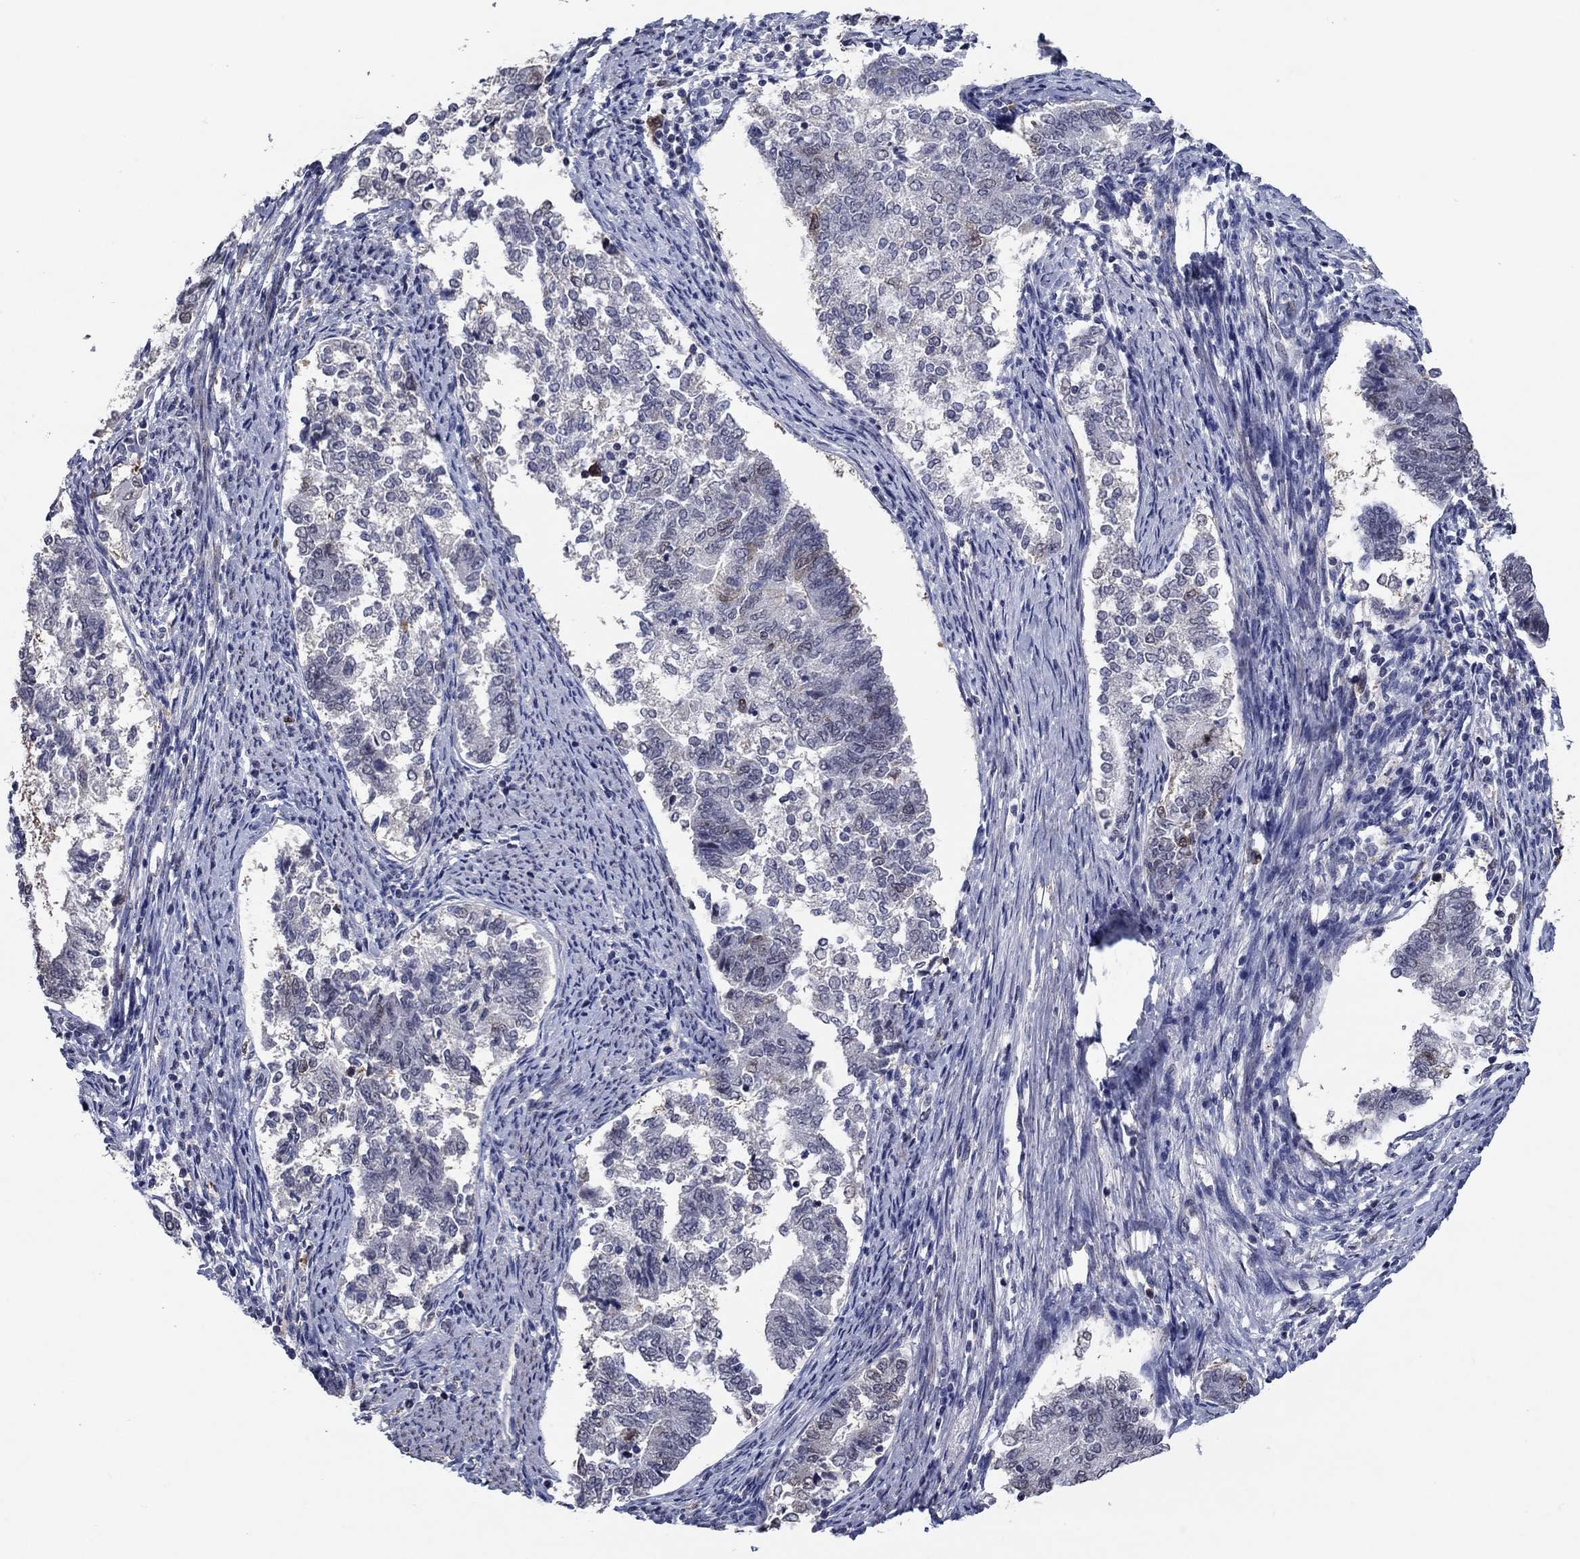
{"staining": {"intensity": "negative", "quantity": "none", "location": "none"}, "tissue": "endometrial cancer", "cell_type": "Tumor cells", "image_type": "cancer", "snomed": [{"axis": "morphology", "description": "Adenocarcinoma, NOS"}, {"axis": "topography", "description": "Endometrium"}], "caption": "This is an immunohistochemistry (IHC) micrograph of endometrial cancer. There is no positivity in tumor cells.", "gene": "TYMS", "patient": {"sex": "female", "age": 65}}